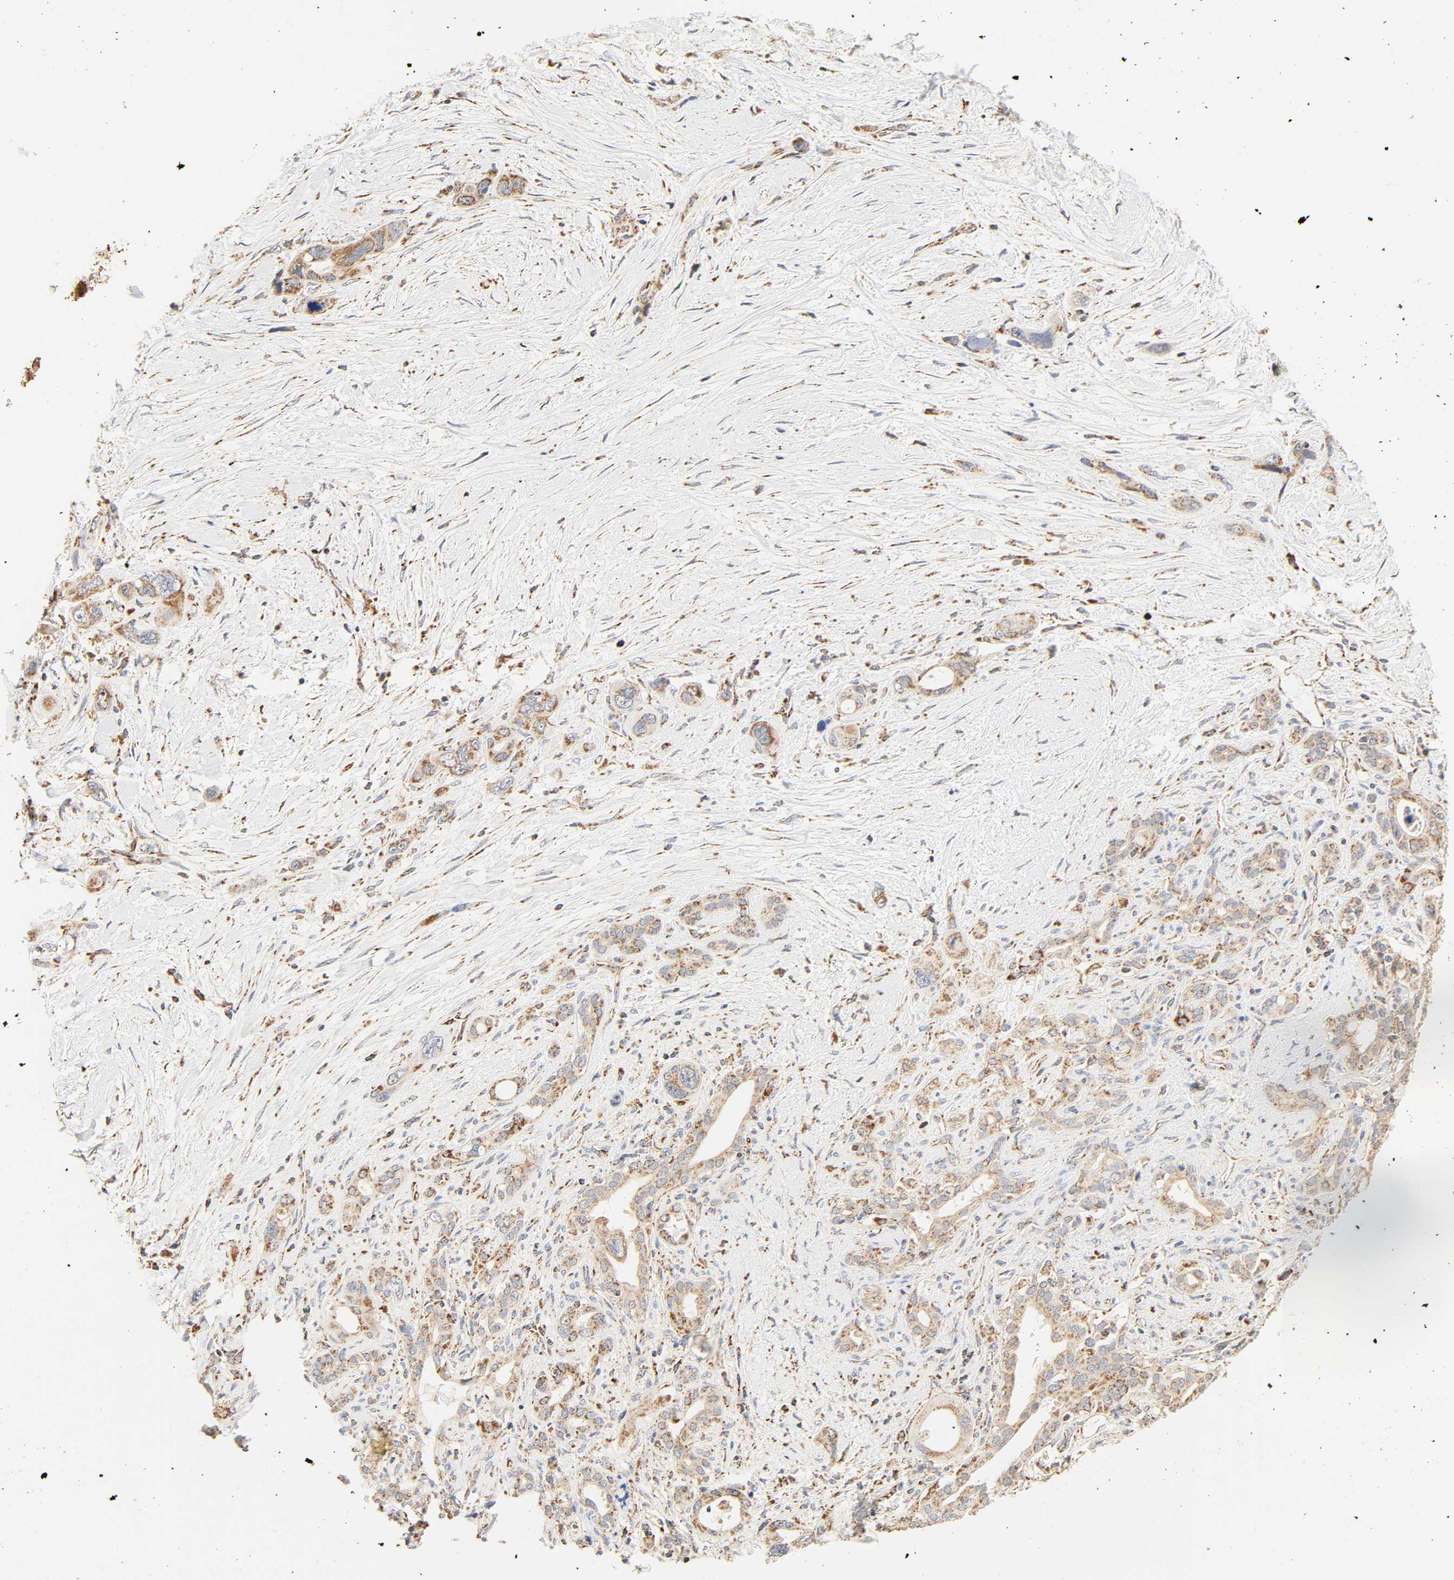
{"staining": {"intensity": "moderate", "quantity": ">75%", "location": "cytoplasmic/membranous"}, "tissue": "pancreatic cancer", "cell_type": "Tumor cells", "image_type": "cancer", "snomed": [{"axis": "morphology", "description": "Adenocarcinoma, NOS"}, {"axis": "topography", "description": "Pancreas"}], "caption": "Pancreatic cancer stained for a protein (brown) demonstrates moderate cytoplasmic/membranous positive staining in approximately >75% of tumor cells.", "gene": "ZMAT5", "patient": {"sex": "male", "age": 46}}